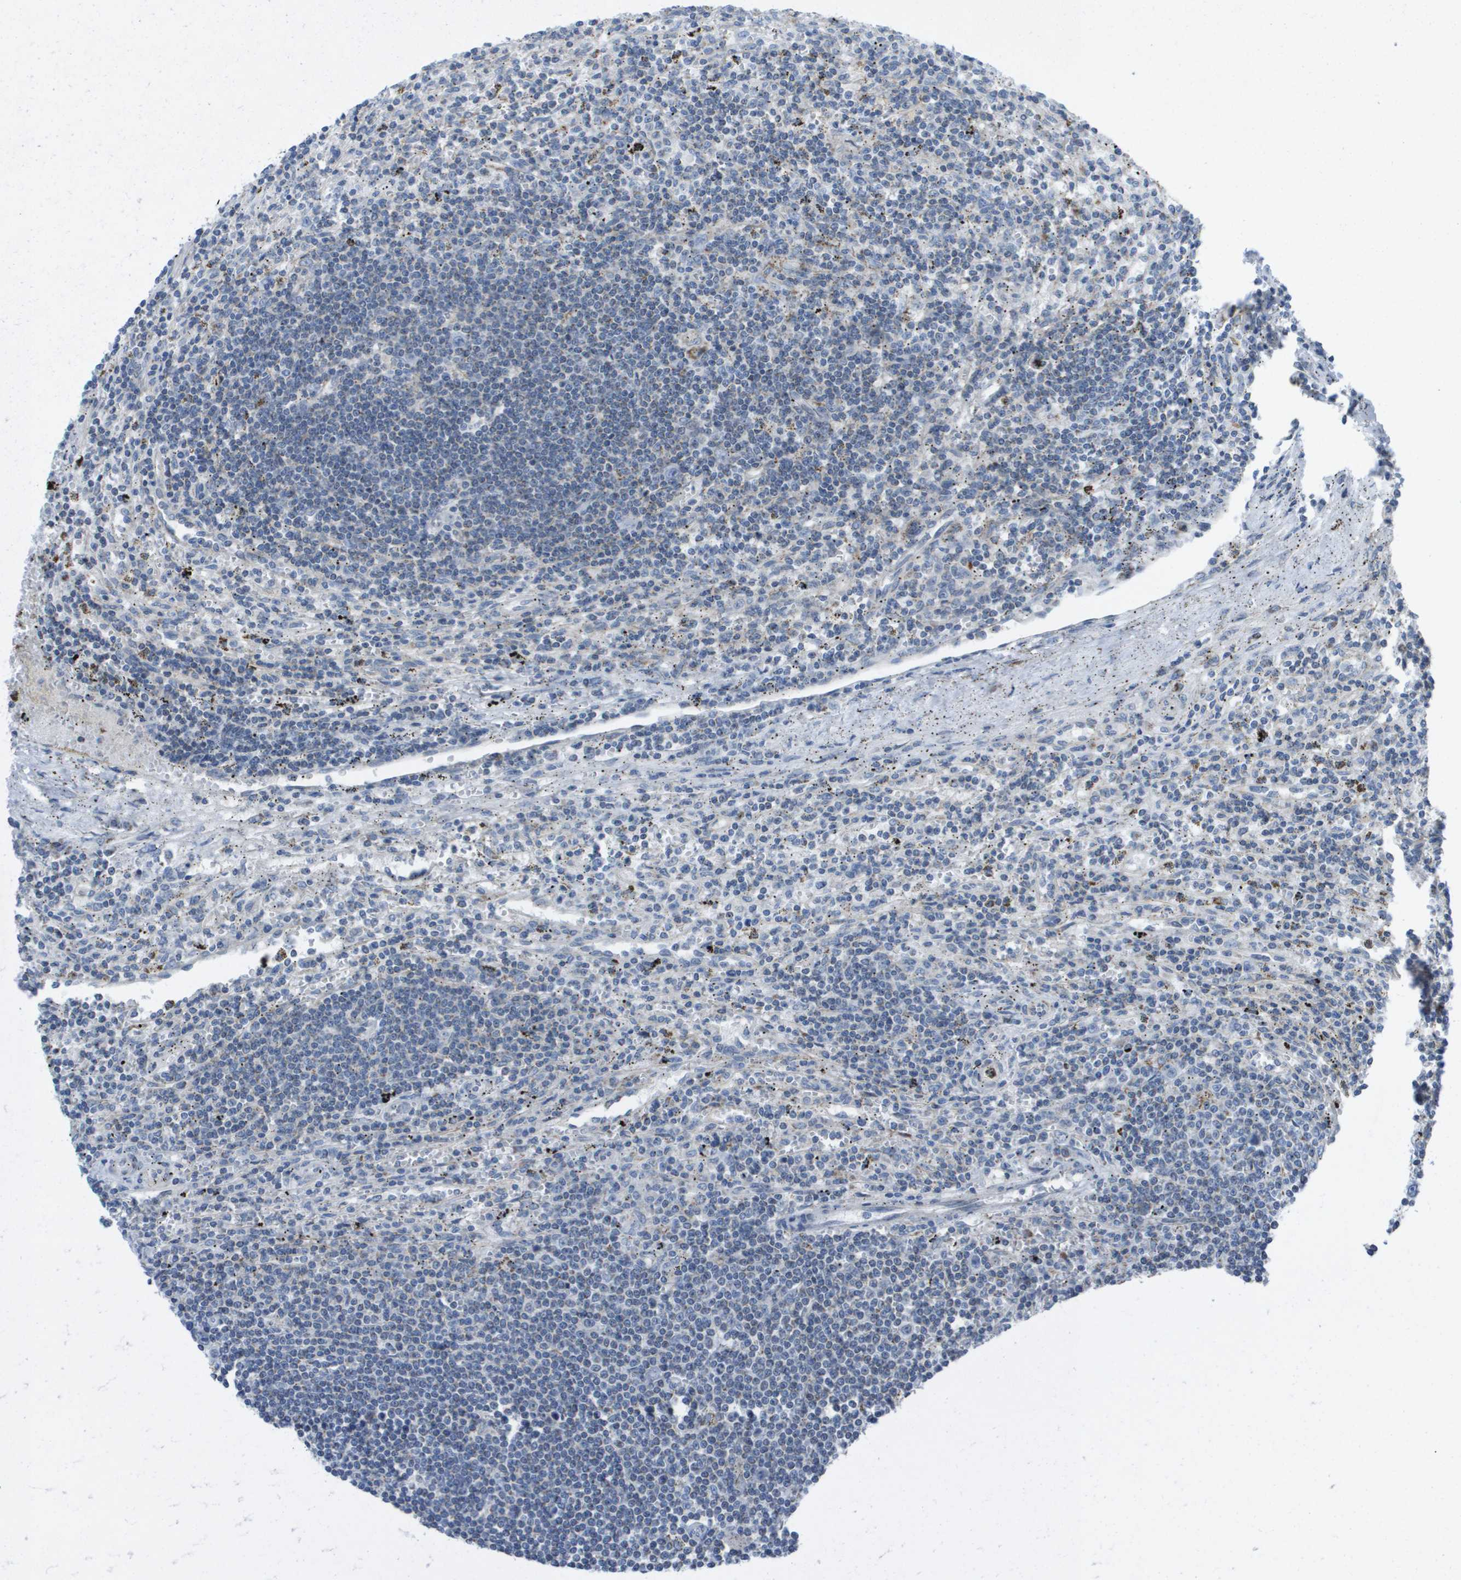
{"staining": {"intensity": "negative", "quantity": "none", "location": "none"}, "tissue": "lymphoma", "cell_type": "Tumor cells", "image_type": "cancer", "snomed": [{"axis": "morphology", "description": "Malignant lymphoma, non-Hodgkin's type, Low grade"}, {"axis": "topography", "description": "Spleen"}], "caption": "This photomicrograph is of lymphoma stained with immunohistochemistry (IHC) to label a protein in brown with the nuclei are counter-stained blue. There is no expression in tumor cells. Nuclei are stained in blue.", "gene": "TMEM223", "patient": {"sex": "male", "age": 76}}